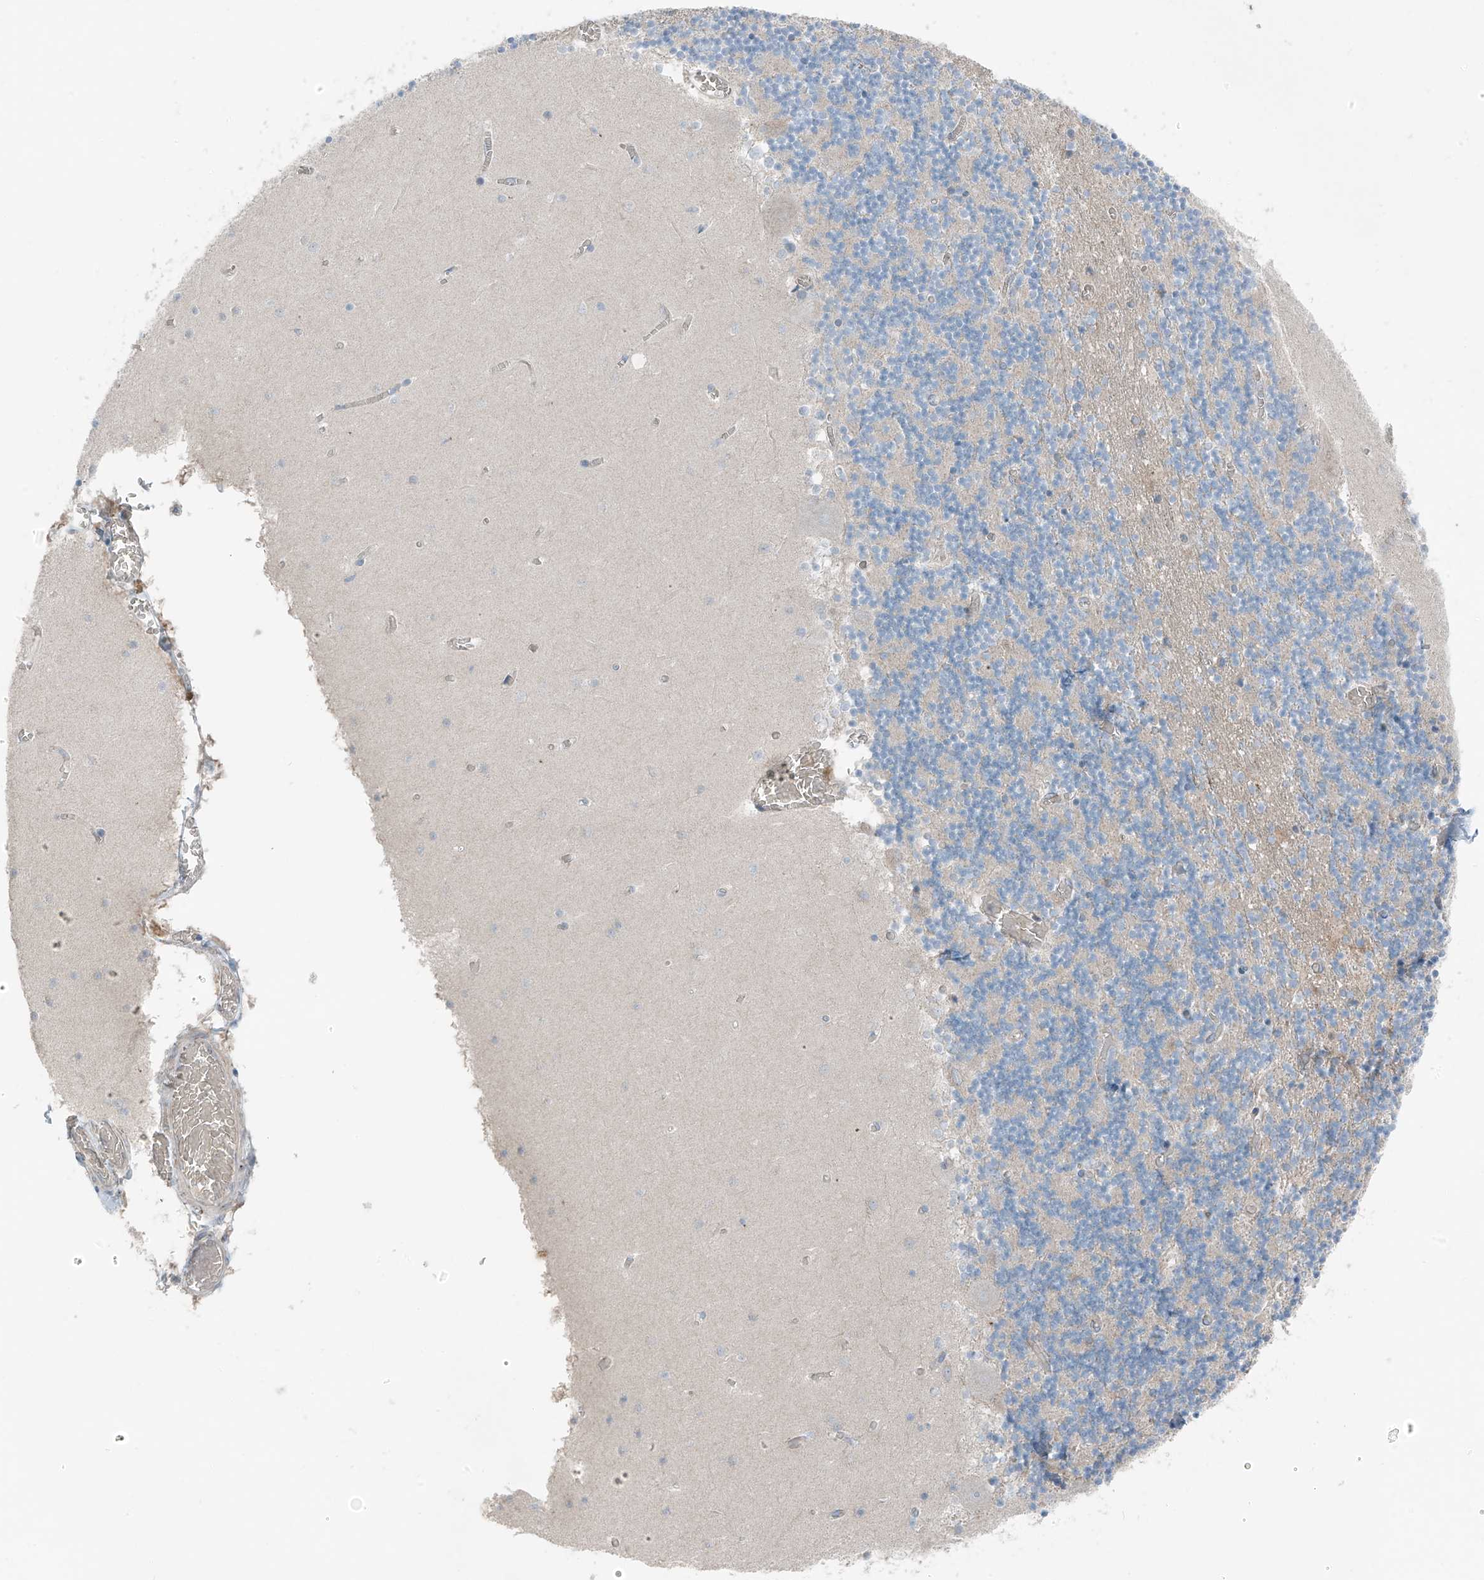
{"staining": {"intensity": "negative", "quantity": "none", "location": "none"}, "tissue": "cerebellum", "cell_type": "Cells in granular layer", "image_type": "normal", "snomed": [{"axis": "morphology", "description": "Normal tissue, NOS"}, {"axis": "topography", "description": "Cerebellum"}], "caption": "Immunohistochemistry of unremarkable cerebellum shows no staining in cells in granular layer. (DAB (3,3'-diaminobenzidine) immunohistochemistry, high magnification).", "gene": "SLC12A6", "patient": {"sex": "female", "age": 28}}